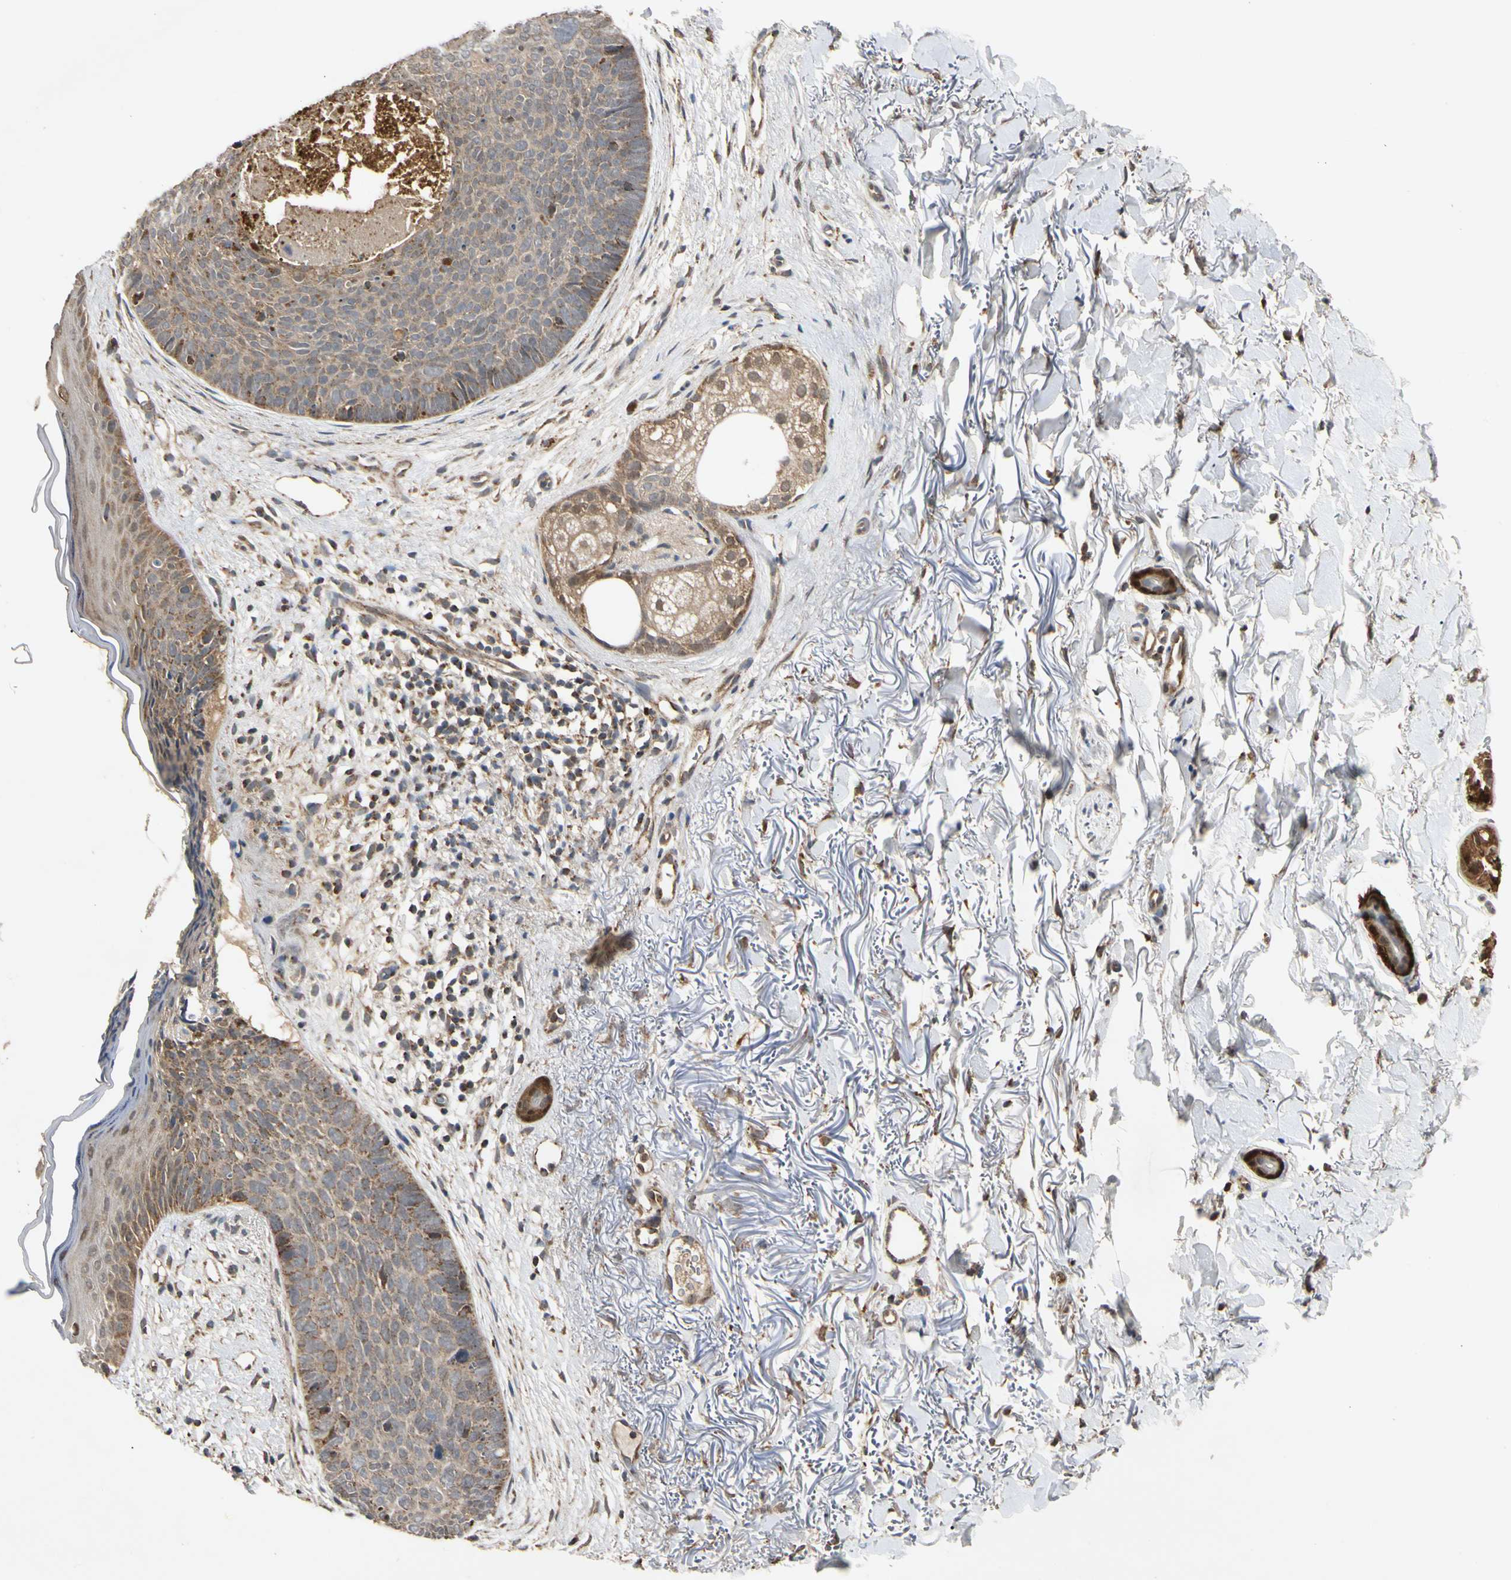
{"staining": {"intensity": "moderate", "quantity": ">75%", "location": "cytoplasmic/membranous,nuclear"}, "tissue": "skin cancer", "cell_type": "Tumor cells", "image_type": "cancer", "snomed": [{"axis": "morphology", "description": "Basal cell carcinoma"}, {"axis": "topography", "description": "Skin"}], "caption": "DAB immunohistochemical staining of human skin cancer exhibits moderate cytoplasmic/membranous and nuclear protein positivity in approximately >75% of tumor cells. The staining is performed using DAB (3,3'-diaminobenzidine) brown chromogen to label protein expression. The nuclei are counter-stained blue using hematoxylin.", "gene": "PRDX5", "patient": {"sex": "female", "age": 70}}